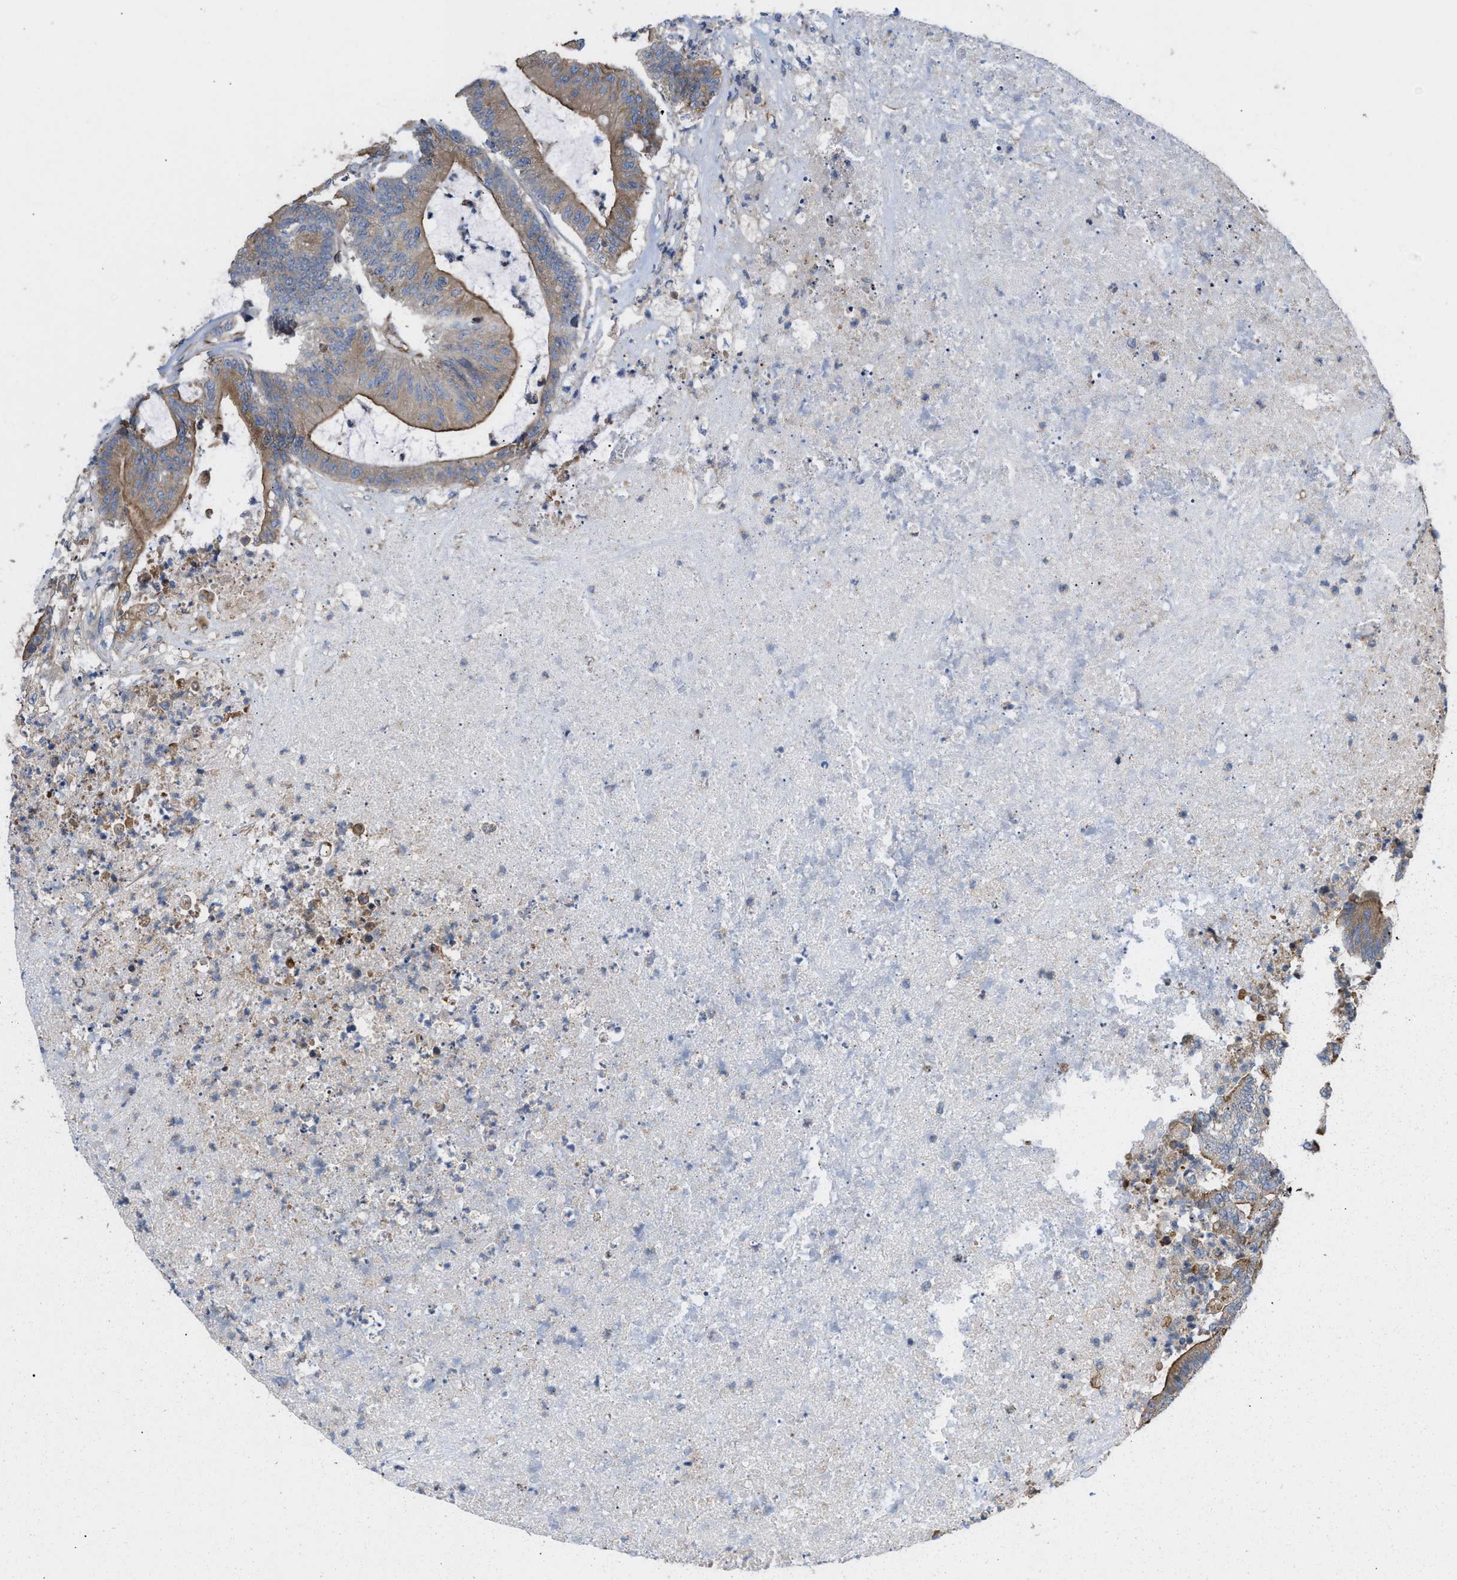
{"staining": {"intensity": "weak", "quantity": ">75%", "location": "cytoplasmic/membranous"}, "tissue": "colorectal cancer", "cell_type": "Tumor cells", "image_type": "cancer", "snomed": [{"axis": "morphology", "description": "Adenocarcinoma, NOS"}, {"axis": "topography", "description": "Colon"}], "caption": "This photomicrograph demonstrates immunohistochemistry (IHC) staining of human adenocarcinoma (colorectal), with low weak cytoplasmic/membranous expression in about >75% of tumor cells.", "gene": "EPS15L1", "patient": {"sex": "female", "age": 84}}